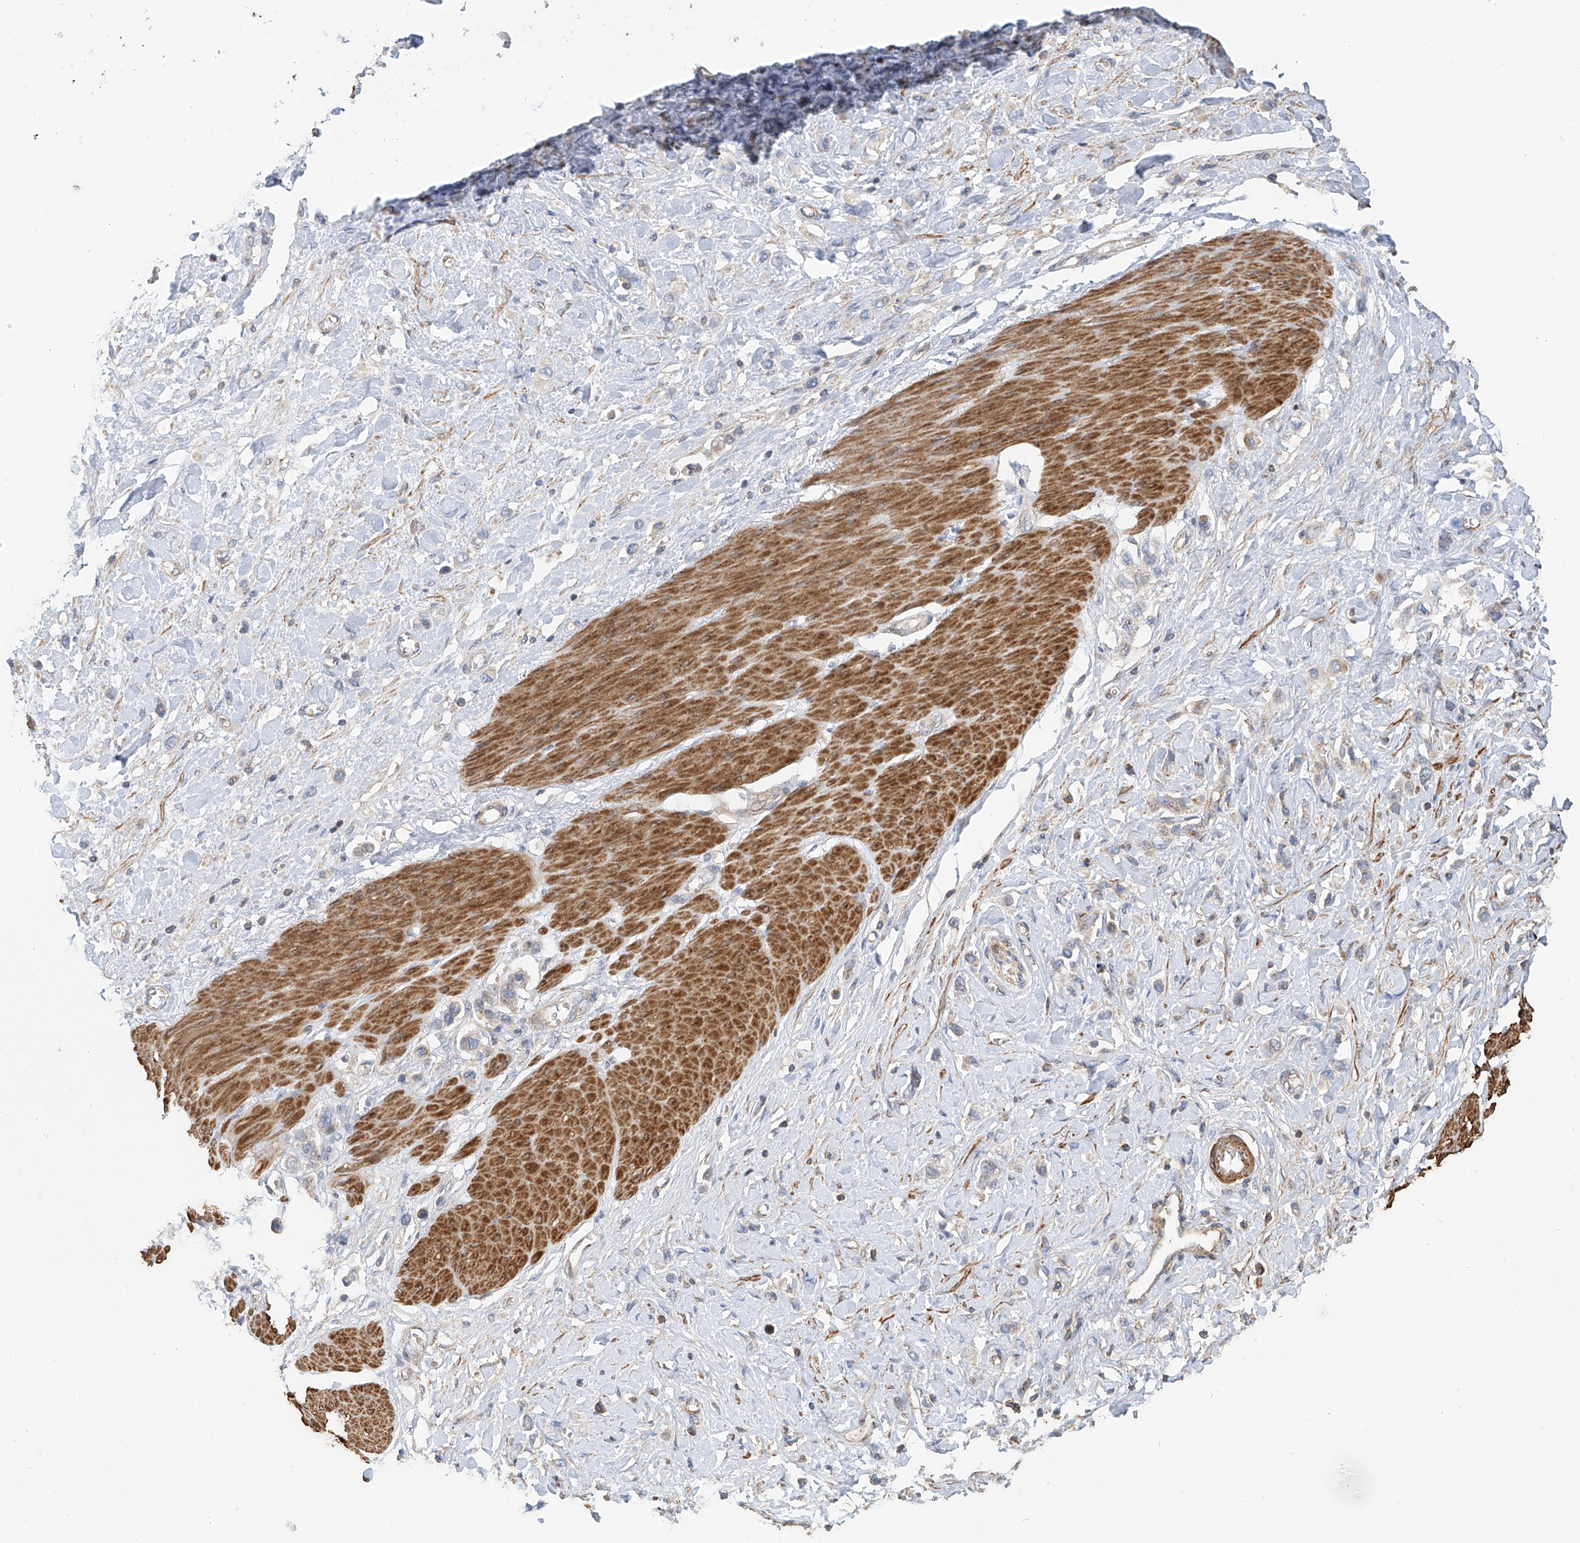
{"staining": {"intensity": "negative", "quantity": "none", "location": "none"}, "tissue": "stomach cancer", "cell_type": "Tumor cells", "image_type": "cancer", "snomed": [{"axis": "morphology", "description": "Normal tissue, NOS"}, {"axis": "morphology", "description": "Adenocarcinoma, NOS"}, {"axis": "topography", "description": "Stomach, upper"}, {"axis": "topography", "description": "Stomach"}], "caption": "This is an IHC histopathology image of stomach adenocarcinoma. There is no staining in tumor cells.", "gene": "SLC43A3", "patient": {"sex": "female", "age": 65}}